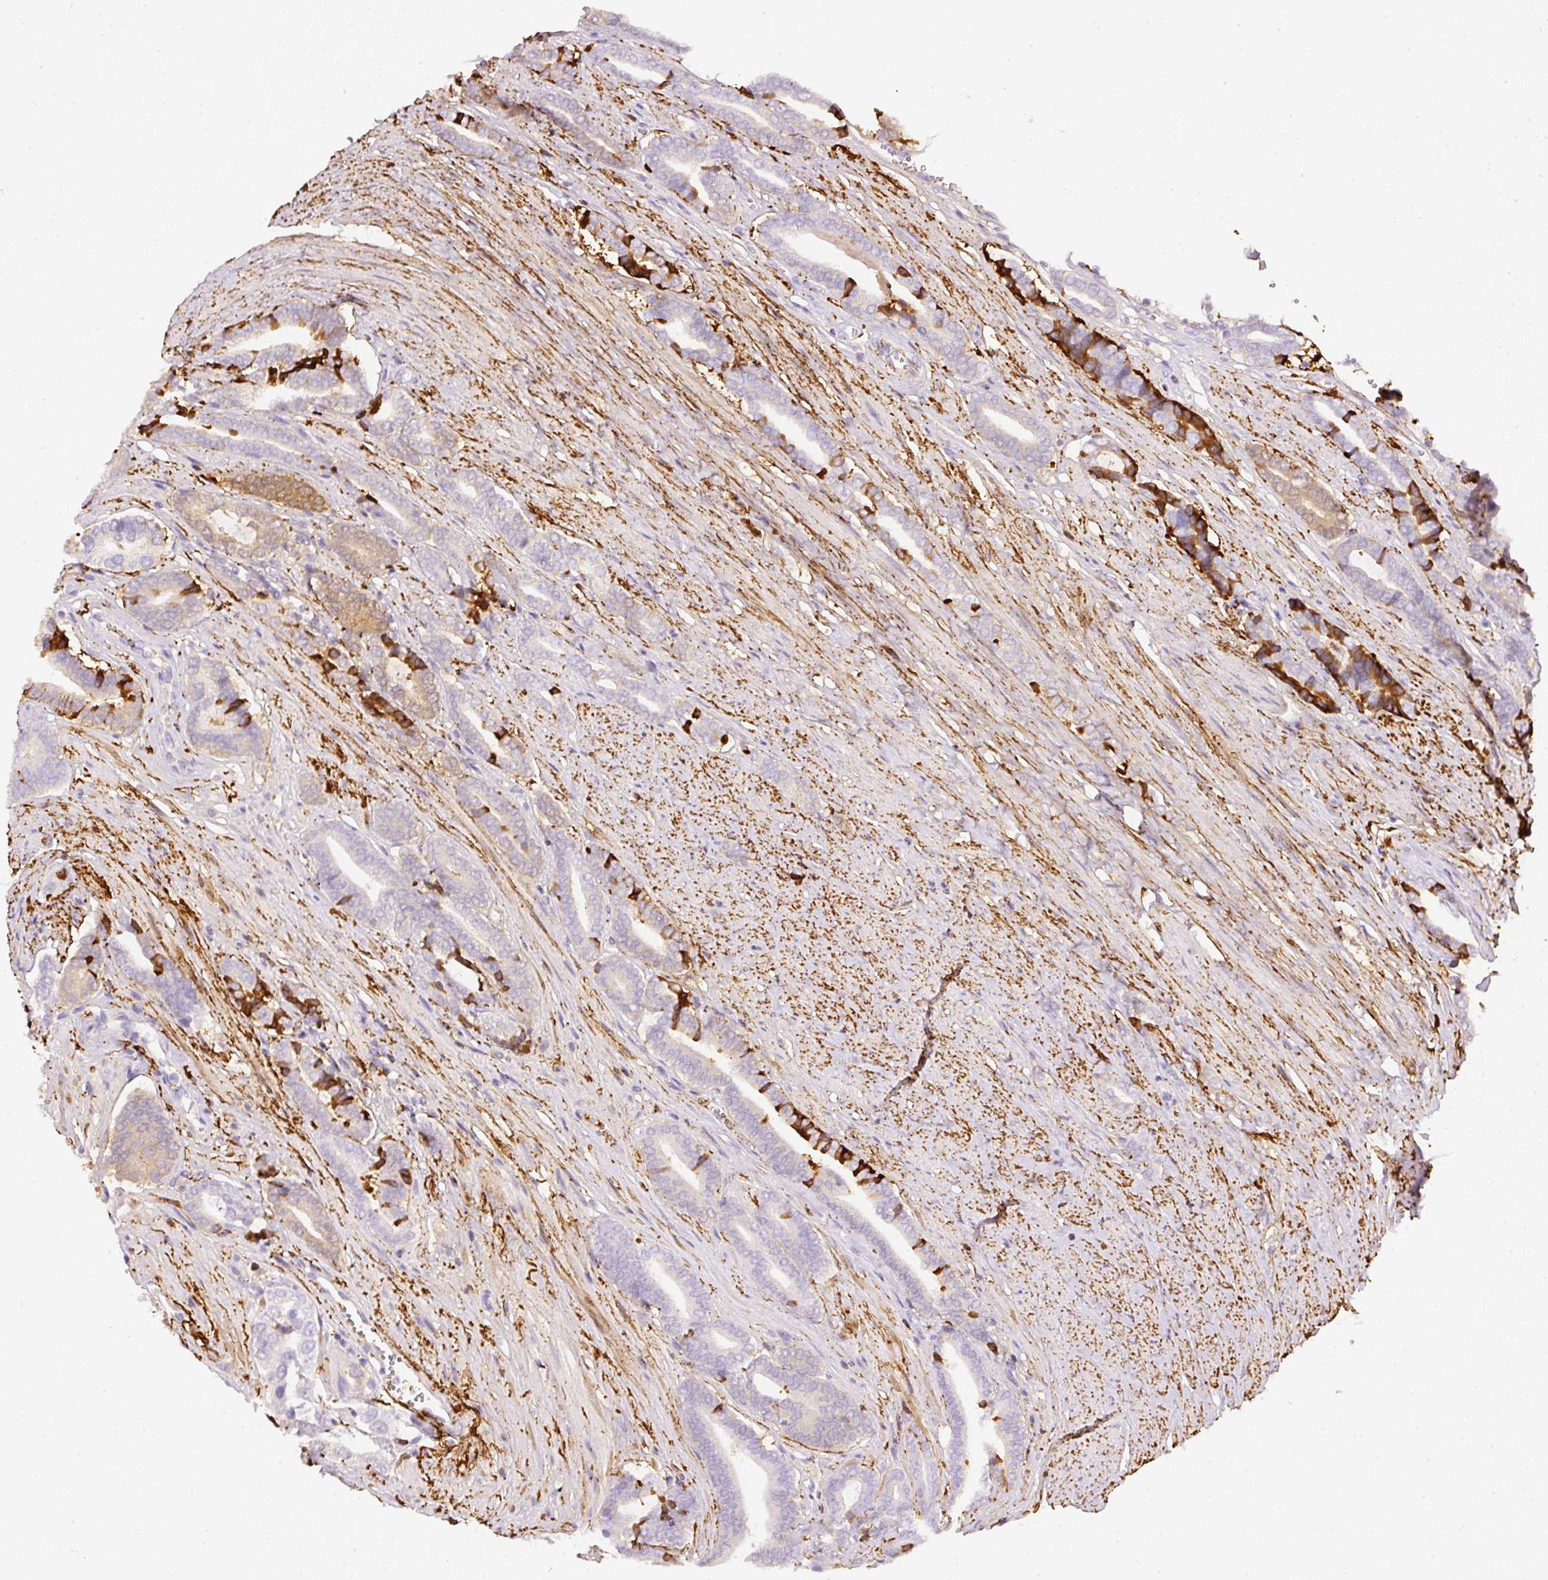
{"staining": {"intensity": "moderate", "quantity": "<25%", "location": "cytoplasmic/membranous"}, "tissue": "prostate cancer", "cell_type": "Tumor cells", "image_type": "cancer", "snomed": [{"axis": "morphology", "description": "Adenocarcinoma, NOS"}, {"axis": "topography", "description": "Prostate and seminal vesicle, NOS"}], "caption": "Tumor cells show moderate cytoplasmic/membranous staining in approximately <25% of cells in prostate adenocarcinoma. Nuclei are stained in blue.", "gene": "APCS", "patient": {"sex": "male", "age": 76}}